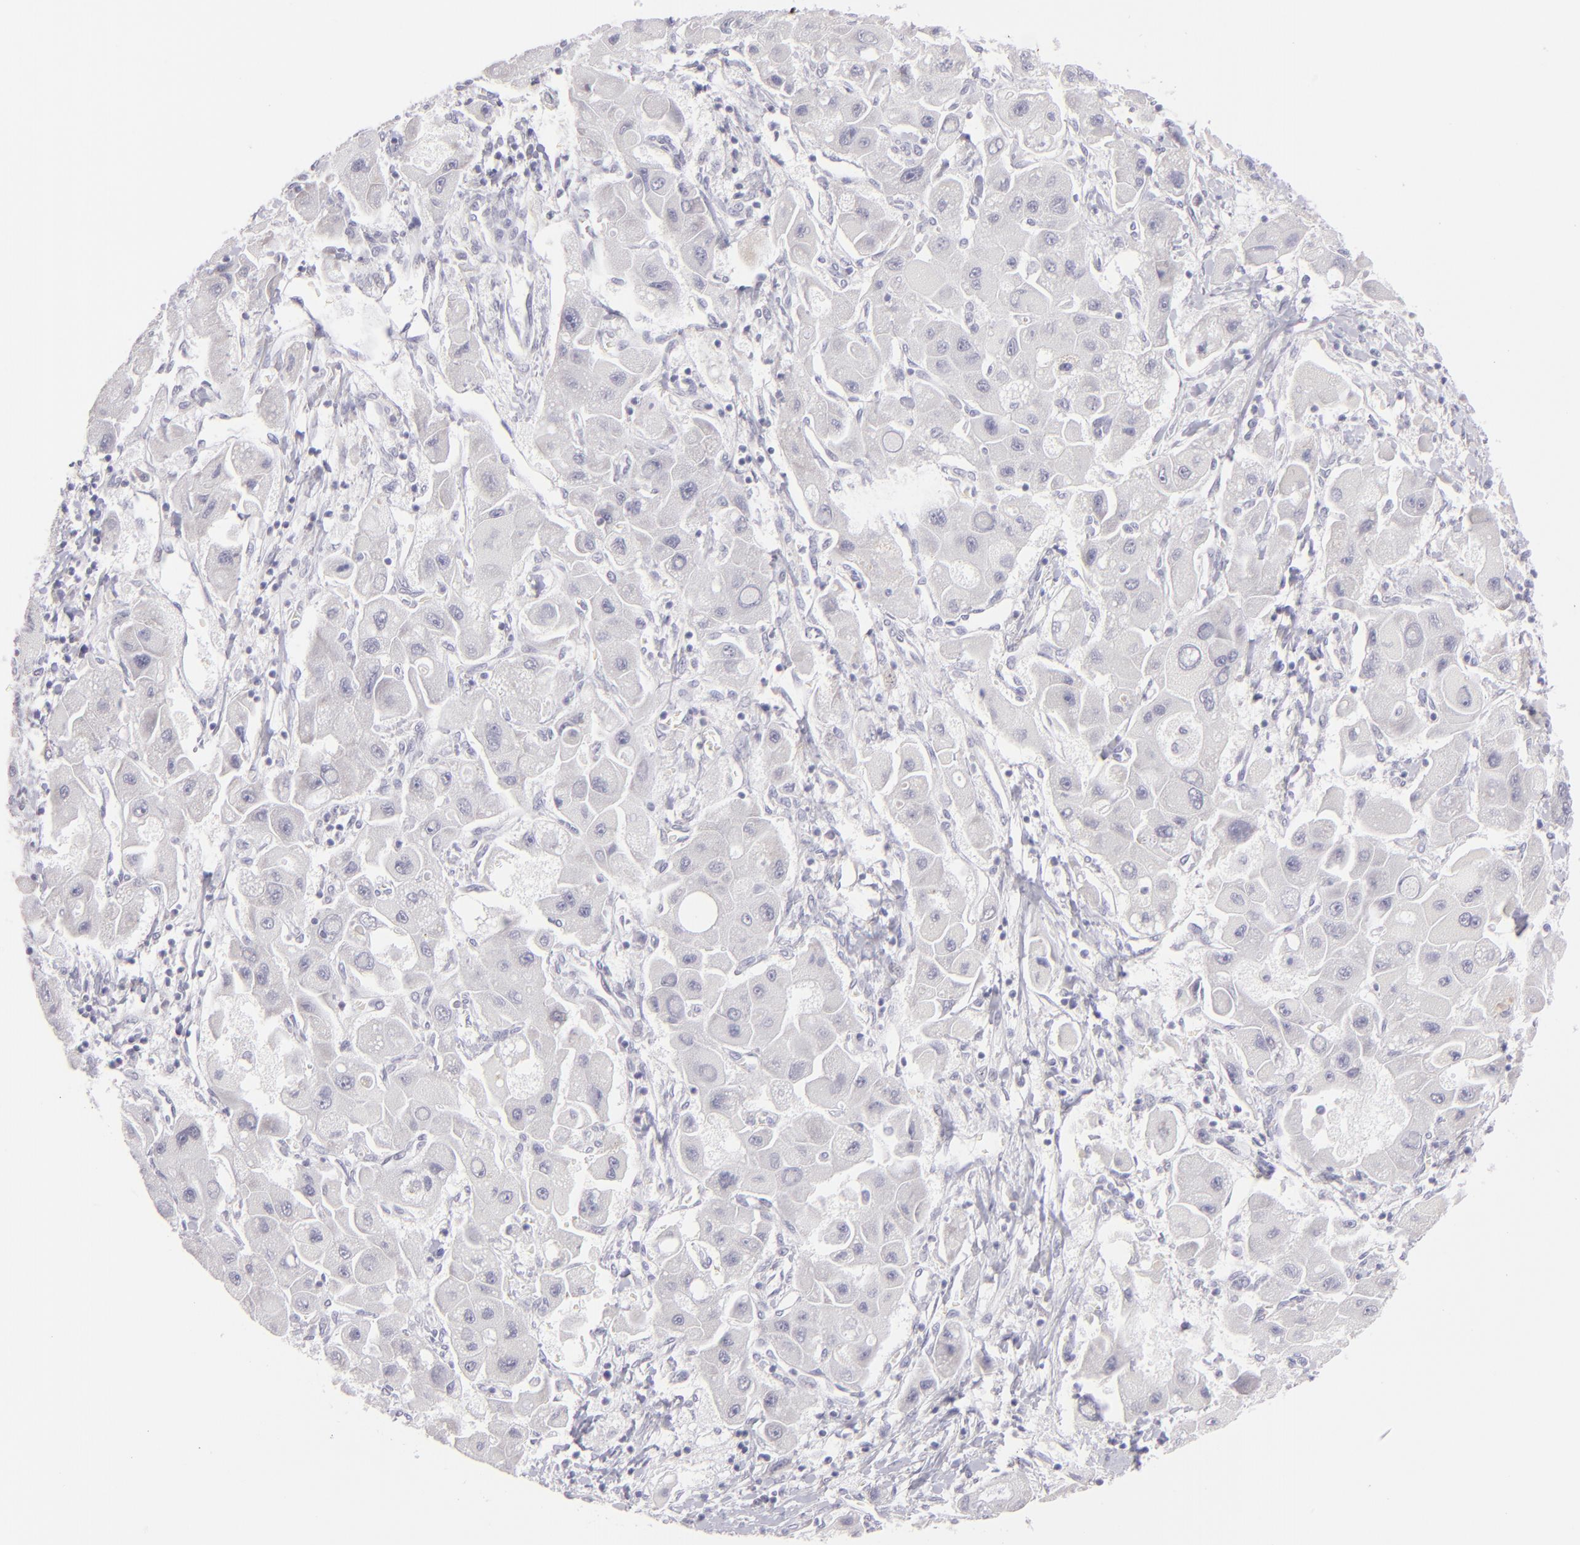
{"staining": {"intensity": "negative", "quantity": "none", "location": "none"}, "tissue": "liver cancer", "cell_type": "Tumor cells", "image_type": "cancer", "snomed": [{"axis": "morphology", "description": "Carcinoma, Hepatocellular, NOS"}, {"axis": "topography", "description": "Liver"}], "caption": "Tumor cells show no significant positivity in liver hepatocellular carcinoma.", "gene": "CLDN4", "patient": {"sex": "male", "age": 24}}